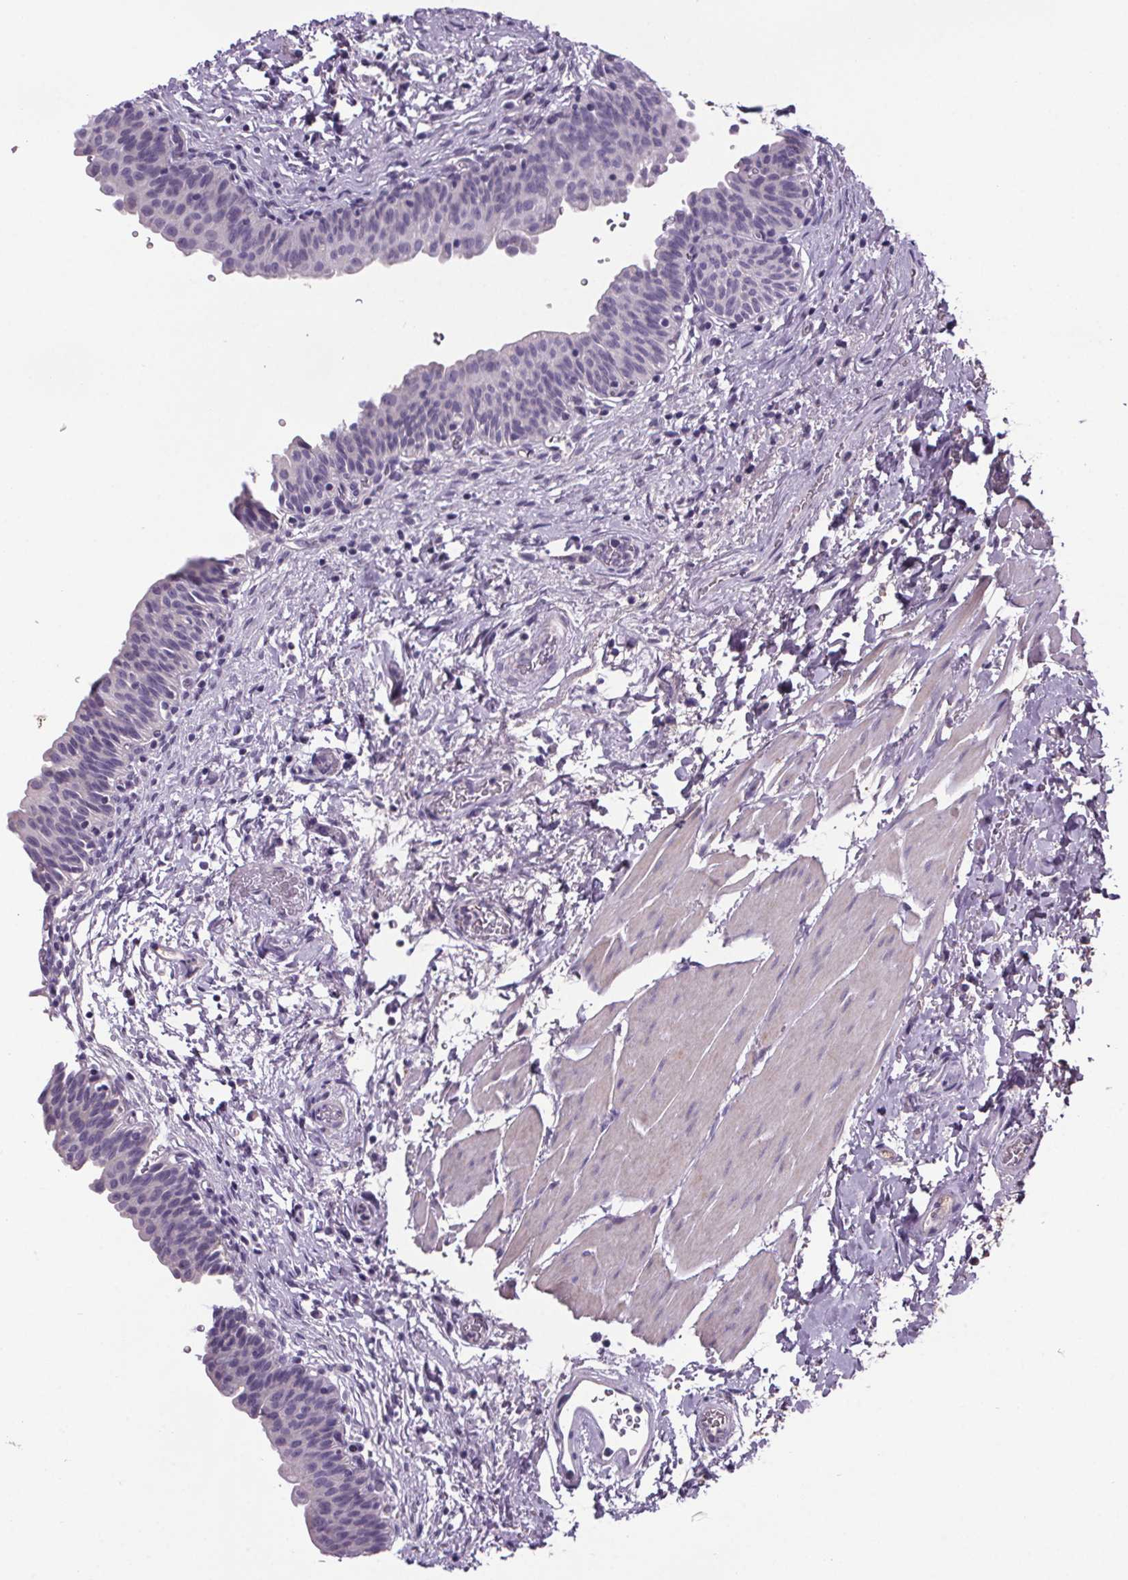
{"staining": {"intensity": "negative", "quantity": "none", "location": "none"}, "tissue": "urinary bladder", "cell_type": "Urothelial cells", "image_type": "normal", "snomed": [{"axis": "morphology", "description": "Normal tissue, NOS"}, {"axis": "topography", "description": "Urinary bladder"}], "caption": "The histopathology image shows no staining of urothelial cells in unremarkable urinary bladder. (DAB (3,3'-diaminobenzidine) immunohistochemistry (IHC) visualized using brightfield microscopy, high magnification).", "gene": "CUBN", "patient": {"sex": "male", "age": 56}}